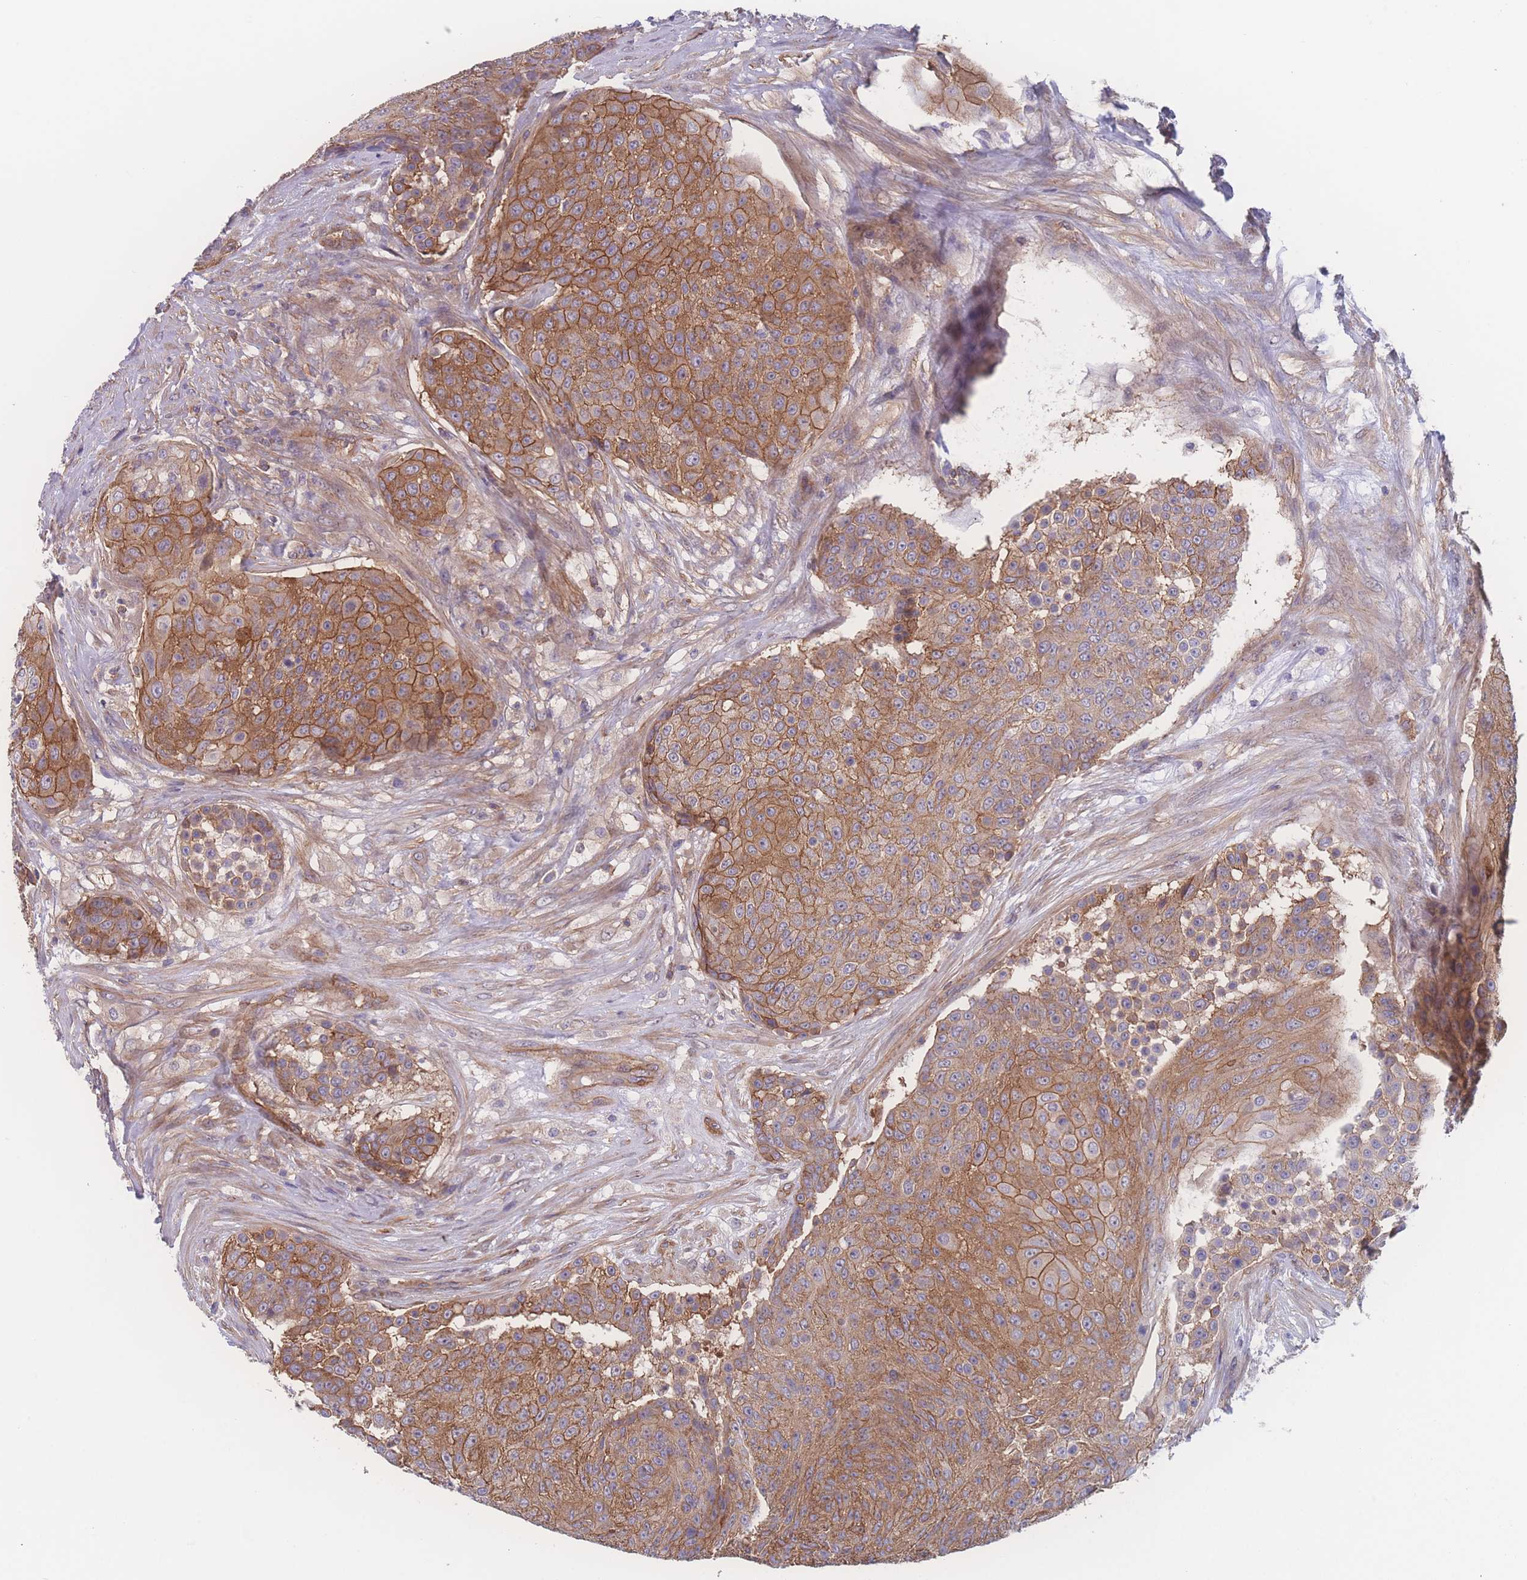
{"staining": {"intensity": "moderate", "quantity": ">75%", "location": "cytoplasmic/membranous"}, "tissue": "urothelial cancer", "cell_type": "Tumor cells", "image_type": "cancer", "snomed": [{"axis": "morphology", "description": "Urothelial carcinoma, High grade"}, {"axis": "topography", "description": "Urinary bladder"}], "caption": "A high-resolution histopathology image shows immunohistochemistry staining of urothelial carcinoma (high-grade), which reveals moderate cytoplasmic/membranous staining in about >75% of tumor cells.", "gene": "CFAP97", "patient": {"sex": "female", "age": 63}}